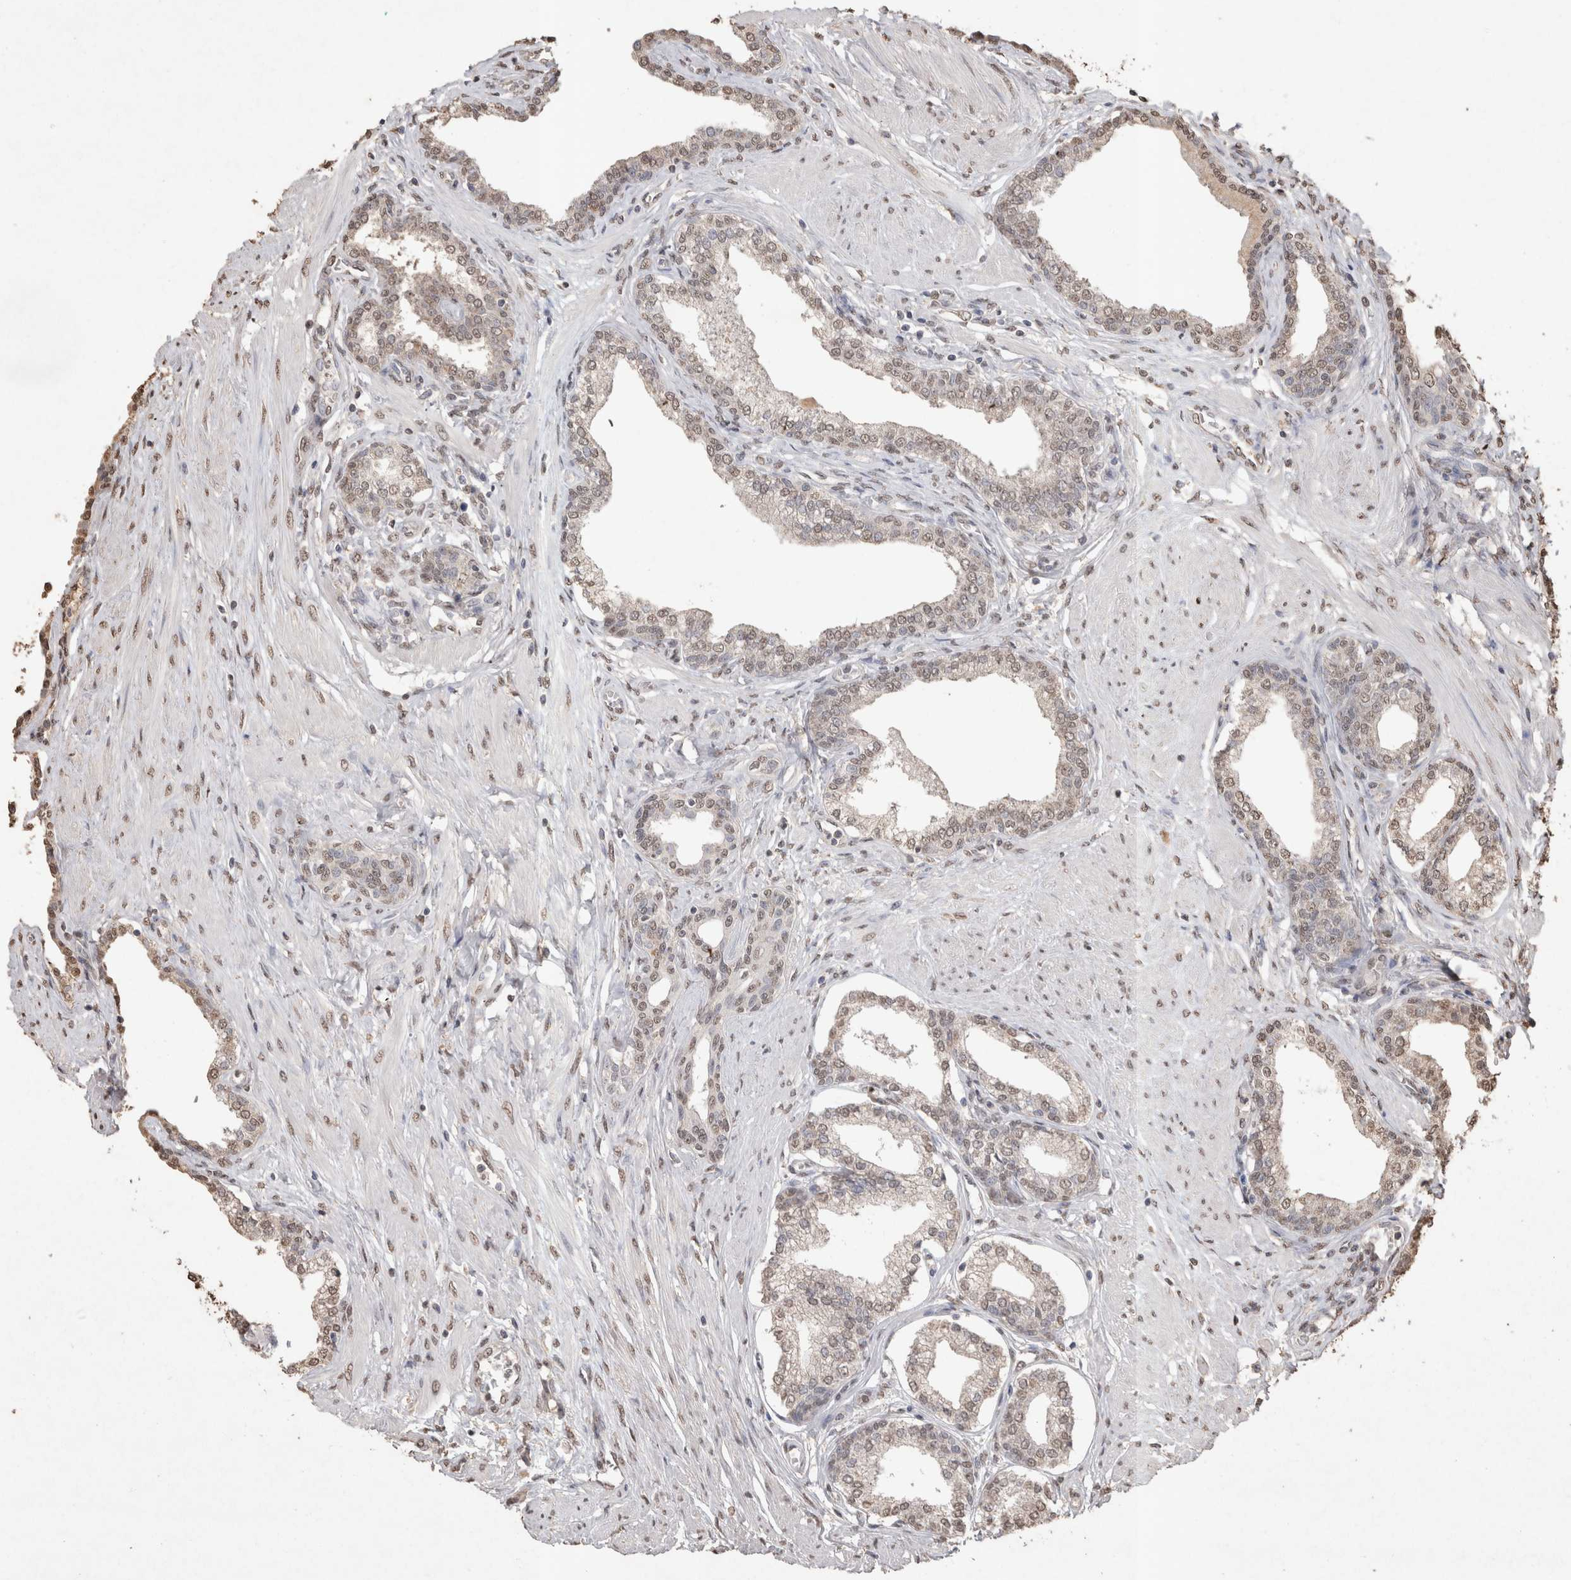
{"staining": {"intensity": "weak", "quantity": "25%-75%", "location": "nuclear"}, "tissue": "prostate cancer", "cell_type": "Tumor cells", "image_type": "cancer", "snomed": [{"axis": "morphology", "description": "Adenocarcinoma, High grade"}, {"axis": "topography", "description": "Prostate"}], "caption": "Immunohistochemical staining of prostate cancer (adenocarcinoma (high-grade)) reveals weak nuclear protein staining in about 25%-75% of tumor cells.", "gene": "MLX", "patient": {"sex": "male", "age": 52}}